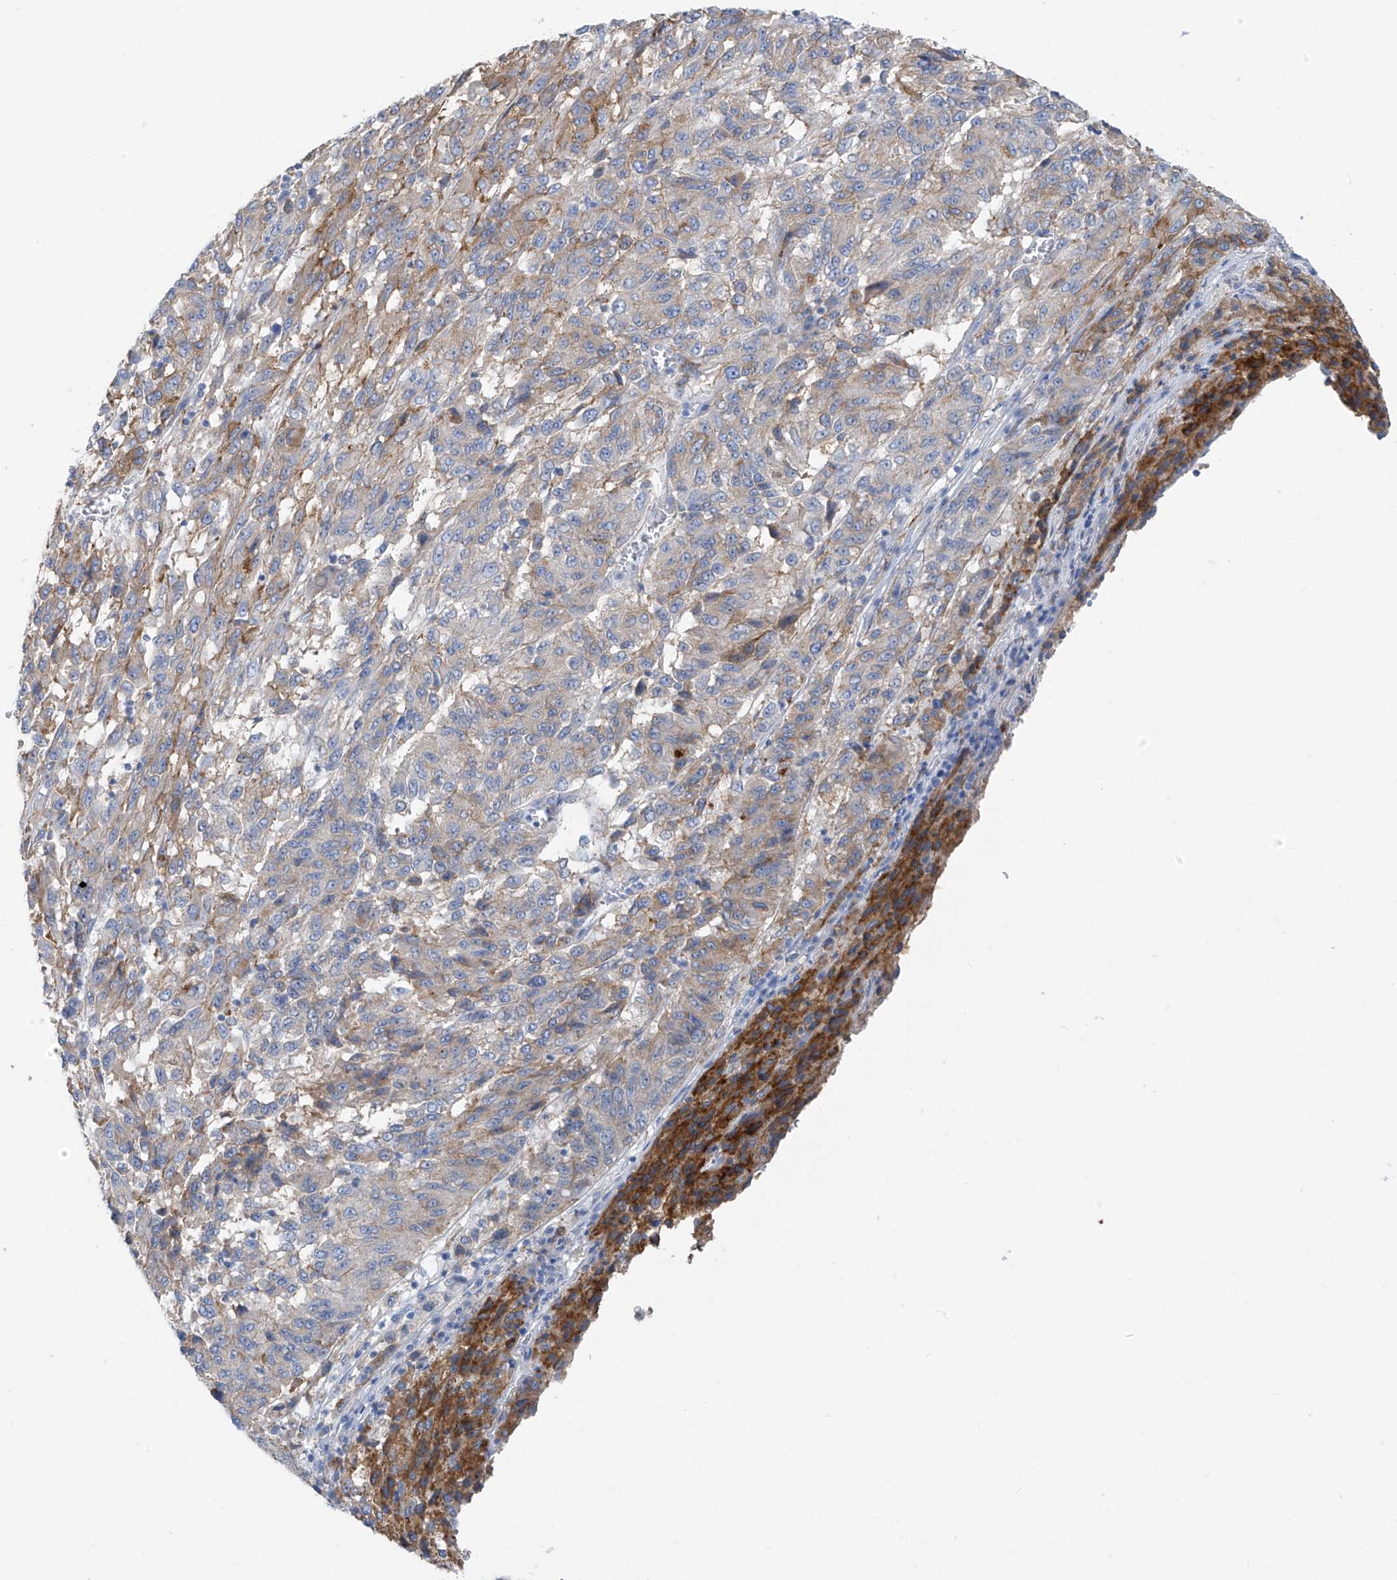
{"staining": {"intensity": "moderate", "quantity": "<25%", "location": "cytoplasmic/membranous"}, "tissue": "melanoma", "cell_type": "Tumor cells", "image_type": "cancer", "snomed": [{"axis": "morphology", "description": "Malignant melanoma, Metastatic site"}, {"axis": "topography", "description": "Lung"}], "caption": "Immunohistochemistry of melanoma shows low levels of moderate cytoplasmic/membranous positivity in about <25% of tumor cells.", "gene": "GLMP", "patient": {"sex": "male", "age": 64}}